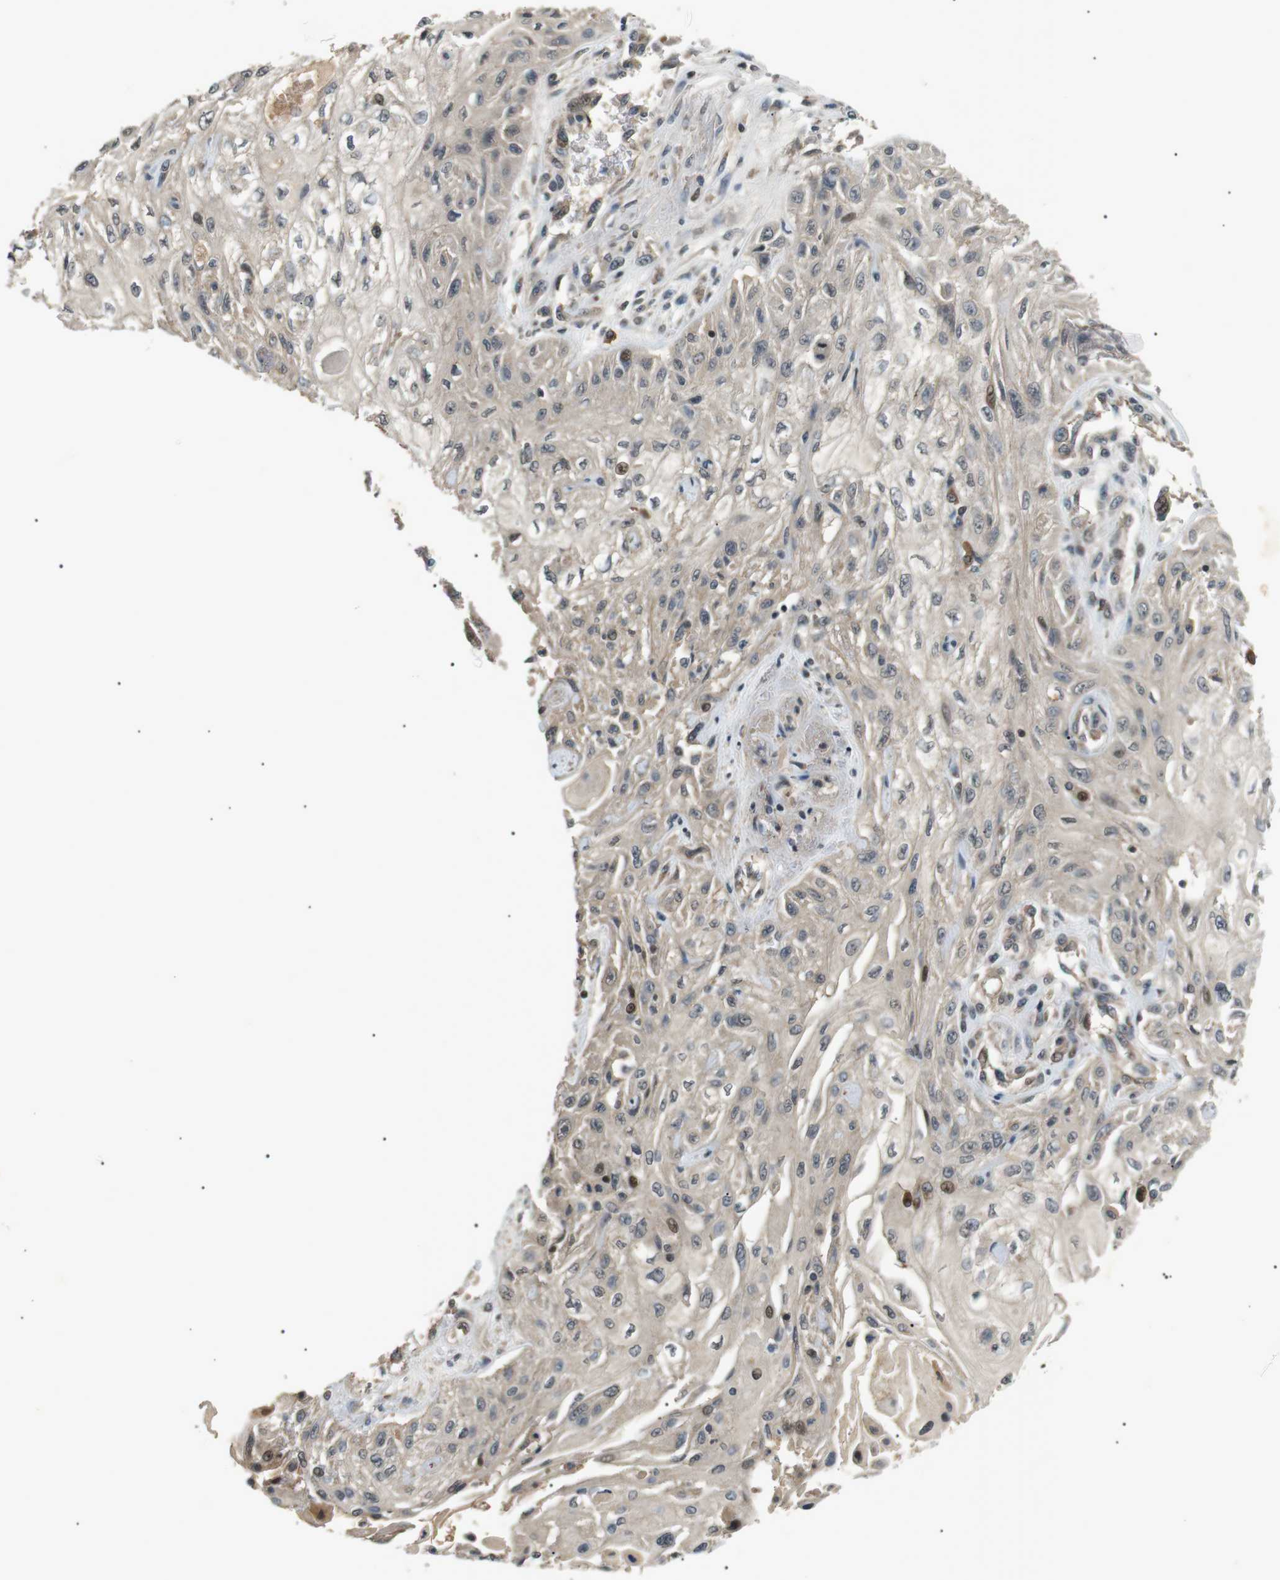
{"staining": {"intensity": "negative", "quantity": "none", "location": "none"}, "tissue": "skin cancer", "cell_type": "Tumor cells", "image_type": "cancer", "snomed": [{"axis": "morphology", "description": "Squamous cell carcinoma, NOS"}, {"axis": "topography", "description": "Skin"}], "caption": "This is an immunohistochemistry (IHC) micrograph of skin cancer (squamous cell carcinoma). There is no expression in tumor cells.", "gene": "HSPA13", "patient": {"sex": "male", "age": 75}}